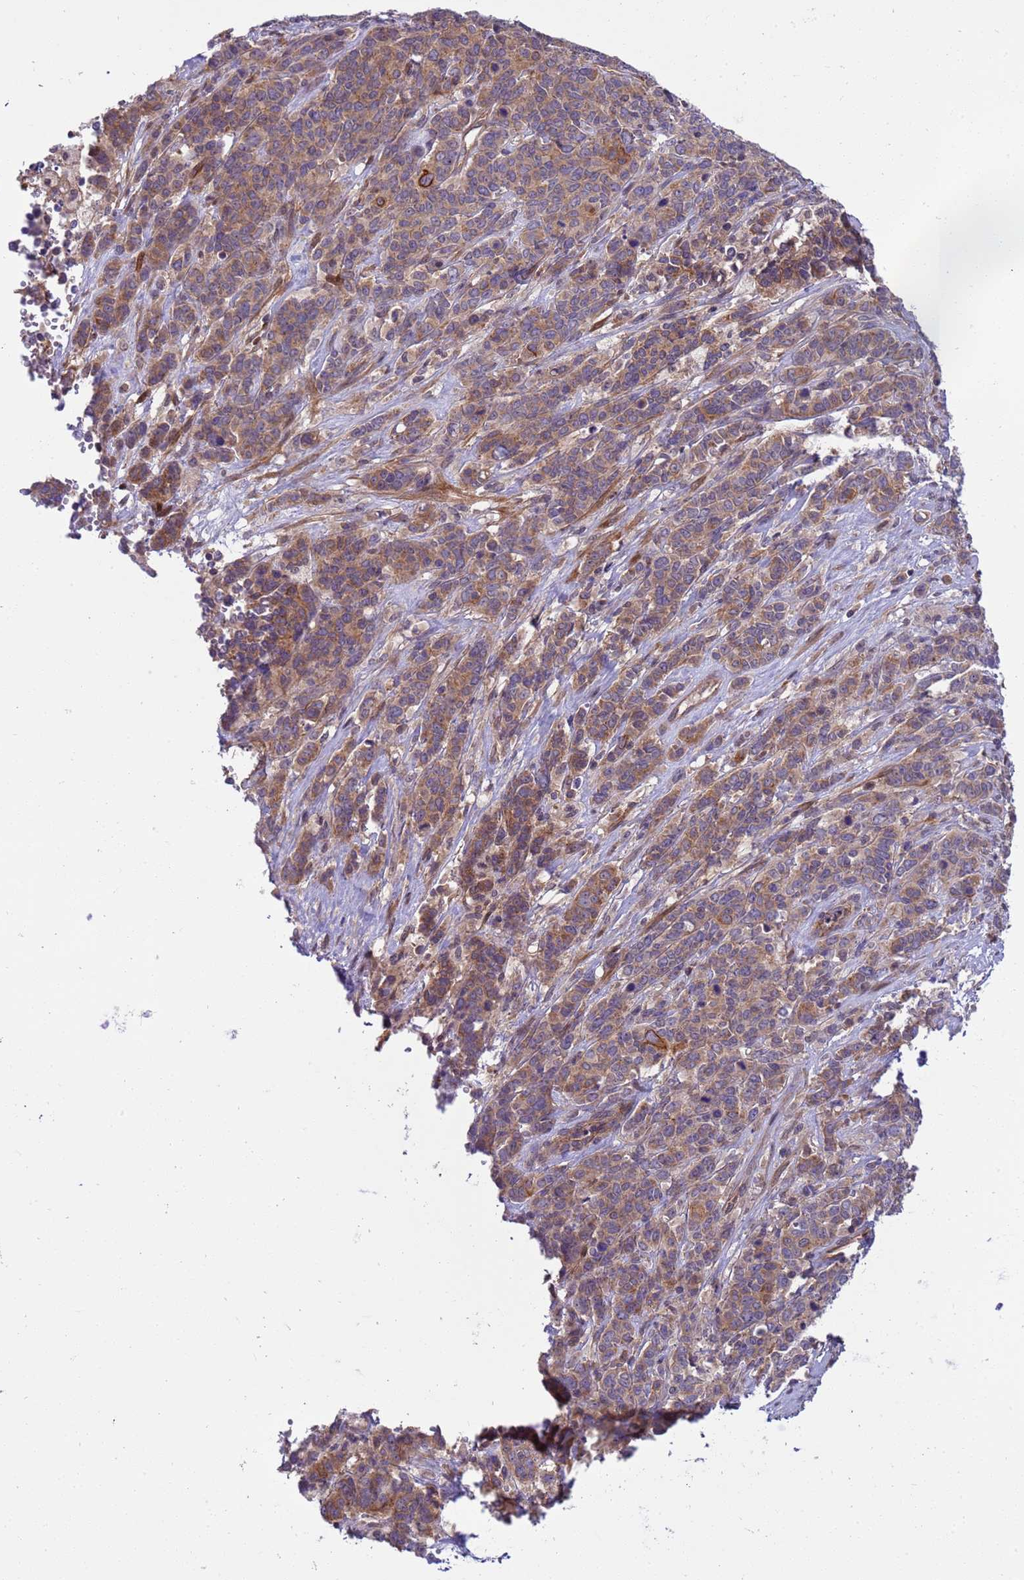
{"staining": {"intensity": "moderate", "quantity": ">75%", "location": "cytoplasmic/membranous"}, "tissue": "cervical cancer", "cell_type": "Tumor cells", "image_type": "cancer", "snomed": [{"axis": "morphology", "description": "Squamous cell carcinoma, NOS"}, {"axis": "topography", "description": "Cervix"}], "caption": "Cervical cancer (squamous cell carcinoma) stained with DAB (3,3'-diaminobenzidine) immunohistochemistry shows medium levels of moderate cytoplasmic/membranous expression in about >75% of tumor cells.", "gene": "SMCO3", "patient": {"sex": "female", "age": 60}}